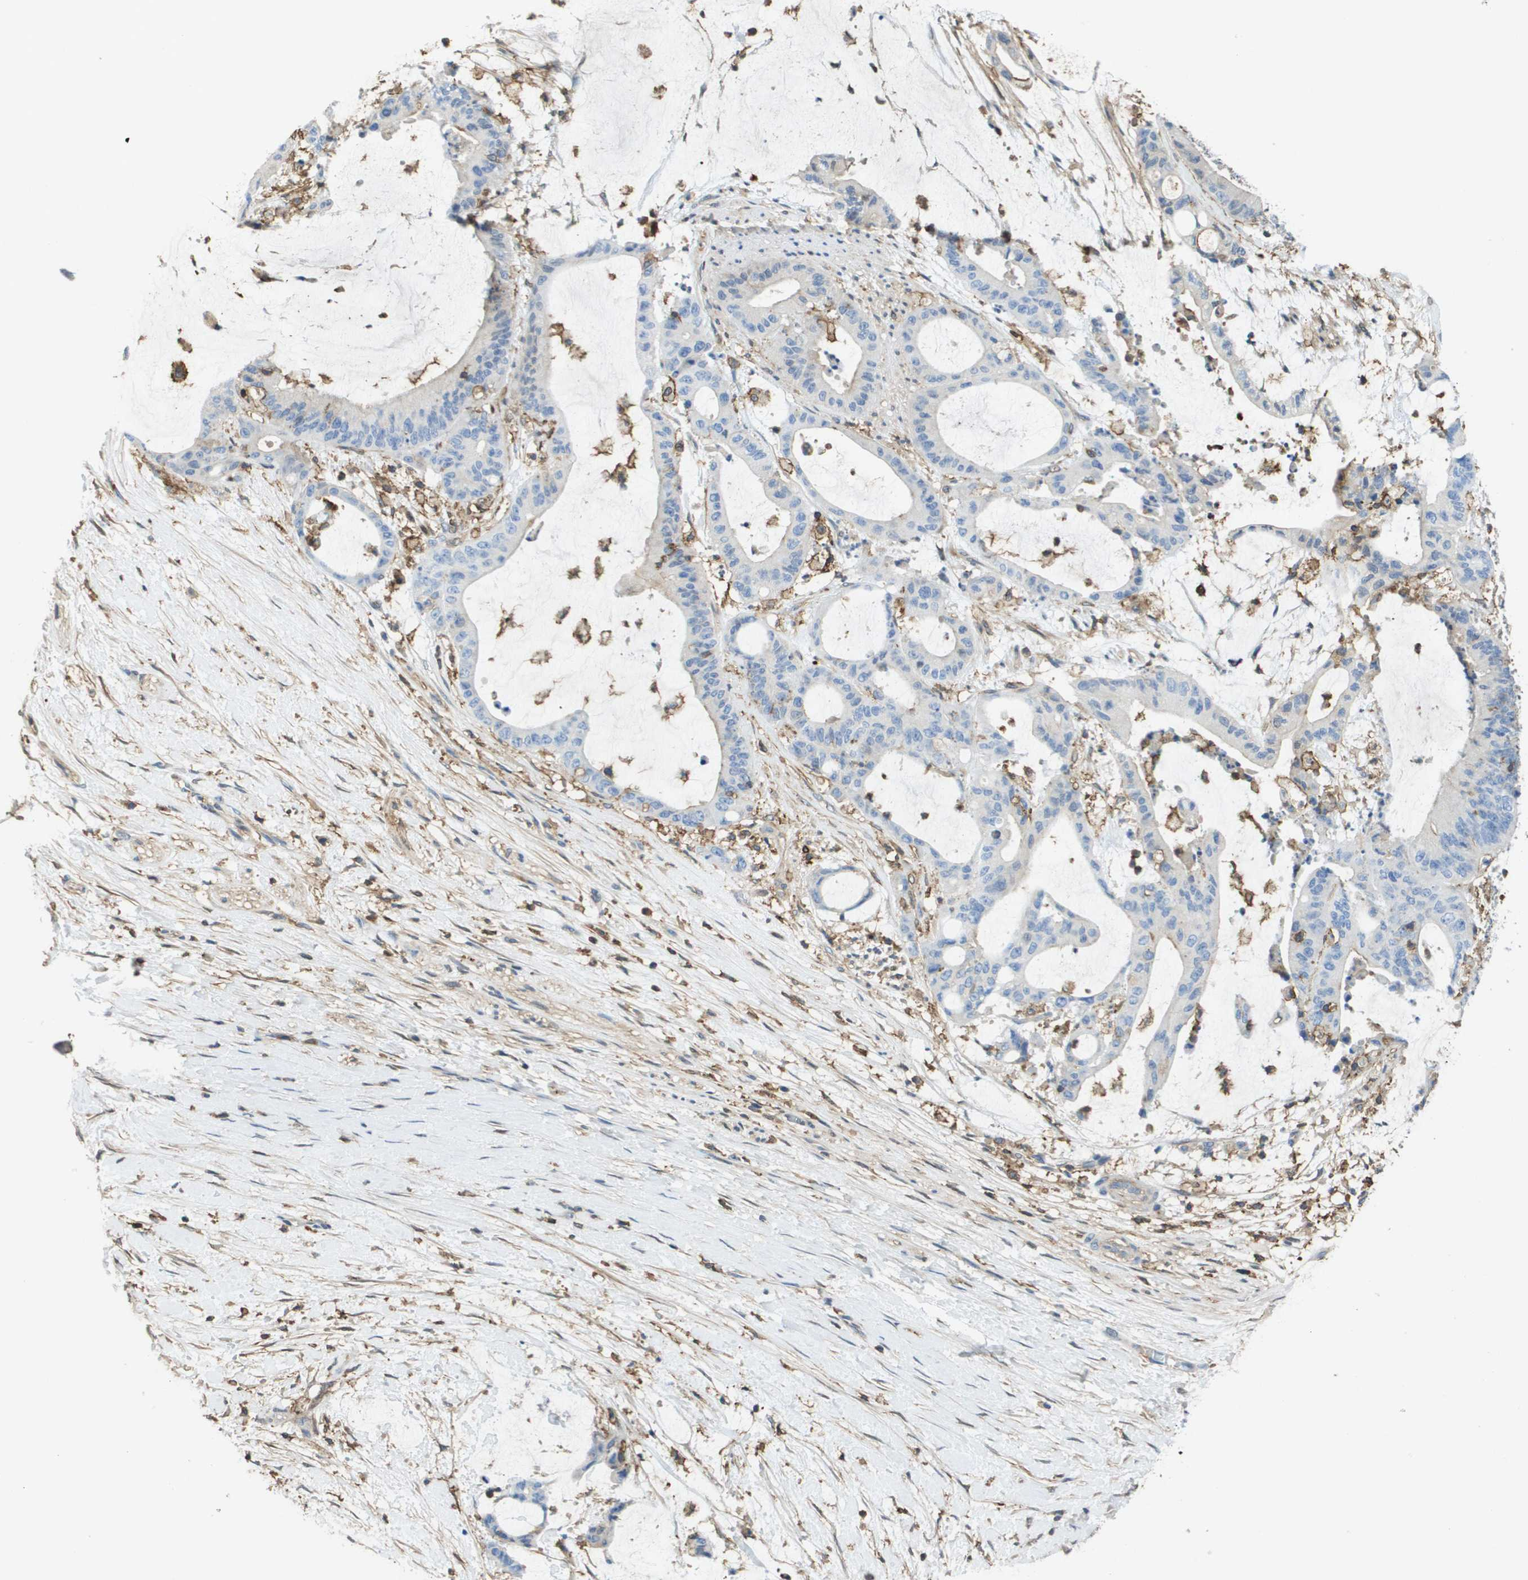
{"staining": {"intensity": "negative", "quantity": "none", "location": "none"}, "tissue": "liver cancer", "cell_type": "Tumor cells", "image_type": "cancer", "snomed": [{"axis": "morphology", "description": "Cholangiocarcinoma"}, {"axis": "topography", "description": "Liver"}], "caption": "Immunohistochemistry (IHC) micrograph of neoplastic tissue: cholangiocarcinoma (liver) stained with DAB displays no significant protein expression in tumor cells.", "gene": "PASK", "patient": {"sex": "female", "age": 73}}